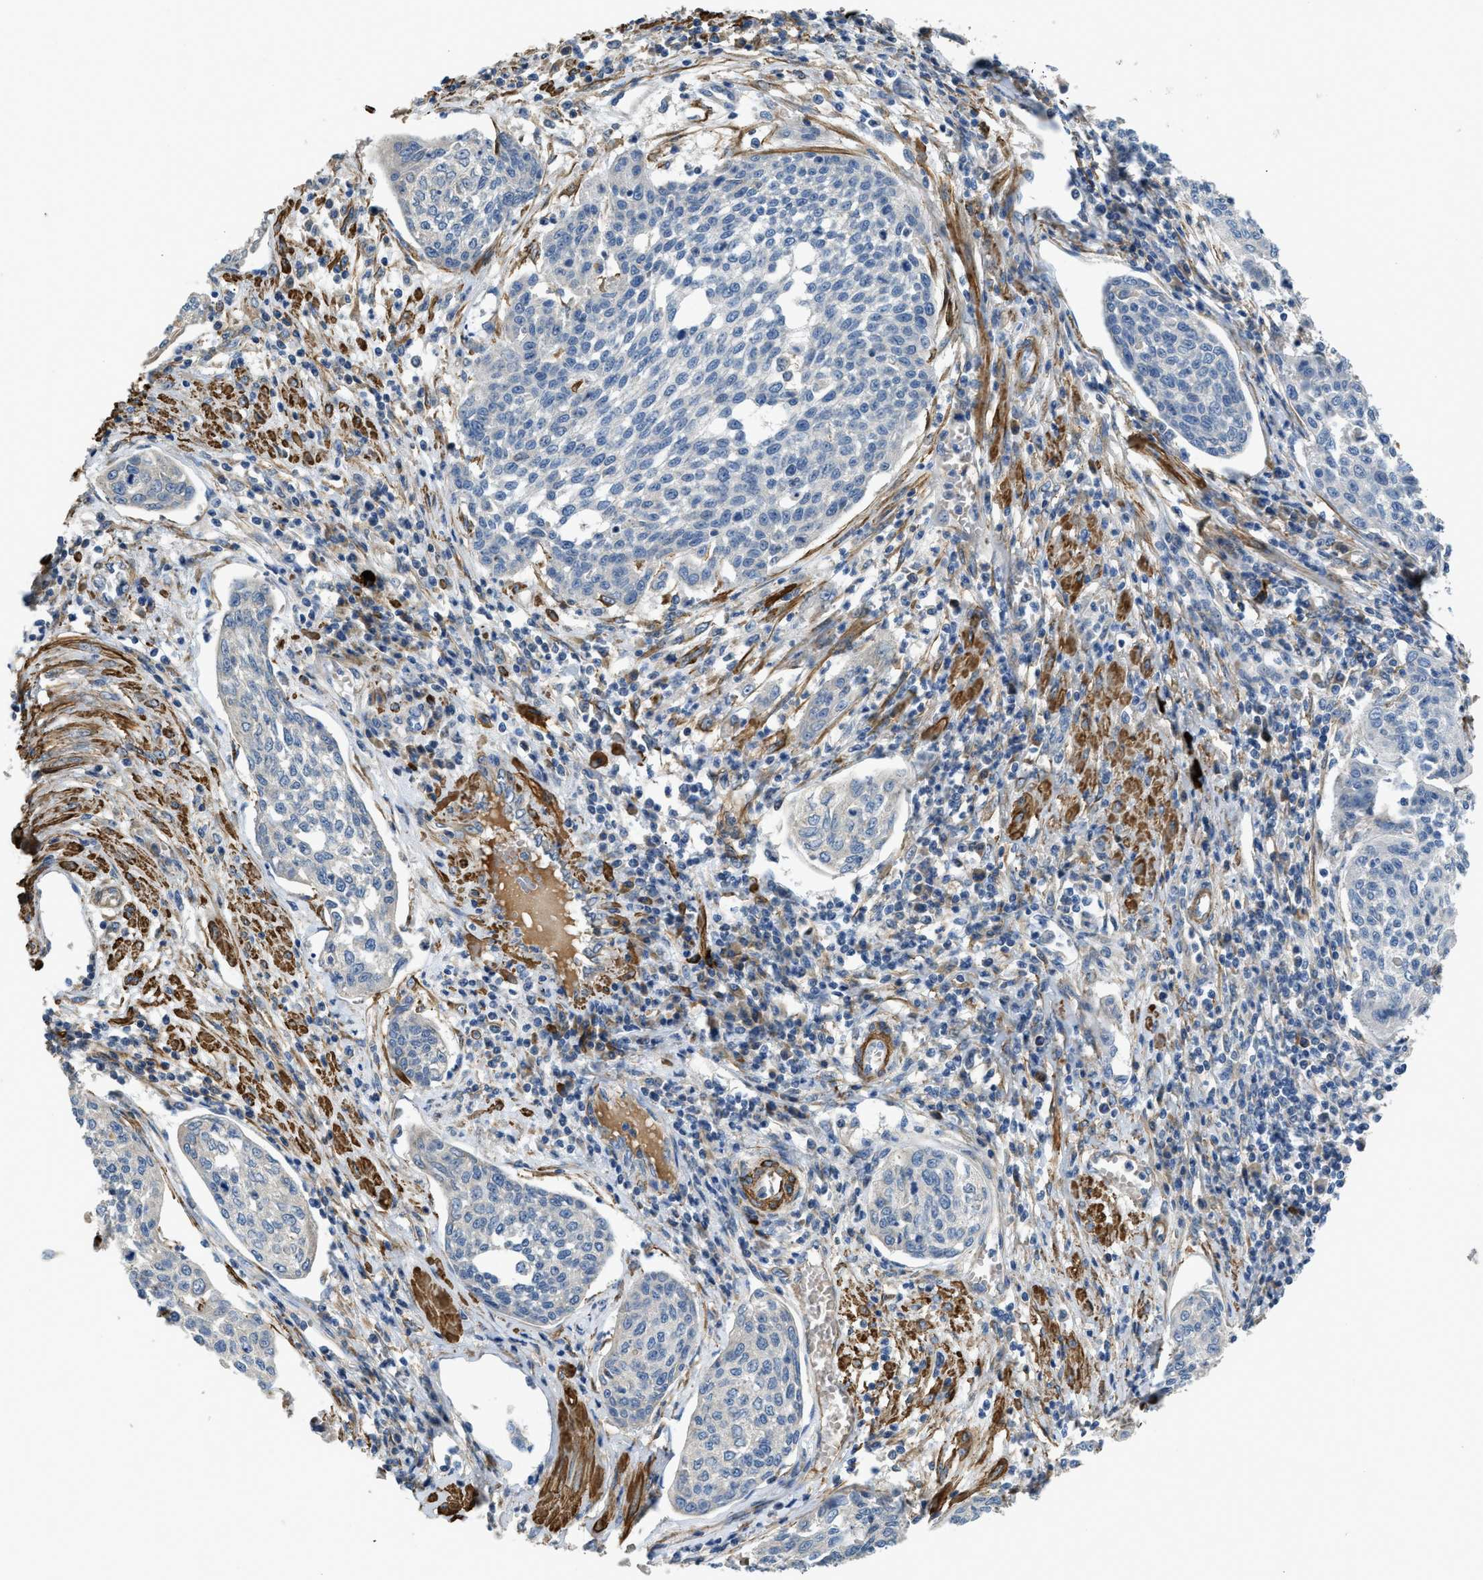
{"staining": {"intensity": "negative", "quantity": "none", "location": "none"}, "tissue": "cervical cancer", "cell_type": "Tumor cells", "image_type": "cancer", "snomed": [{"axis": "morphology", "description": "Squamous cell carcinoma, NOS"}, {"axis": "topography", "description": "Cervix"}], "caption": "DAB (3,3'-diaminobenzidine) immunohistochemical staining of human squamous cell carcinoma (cervical) exhibits no significant expression in tumor cells.", "gene": "BMPR1A", "patient": {"sex": "female", "age": 34}}